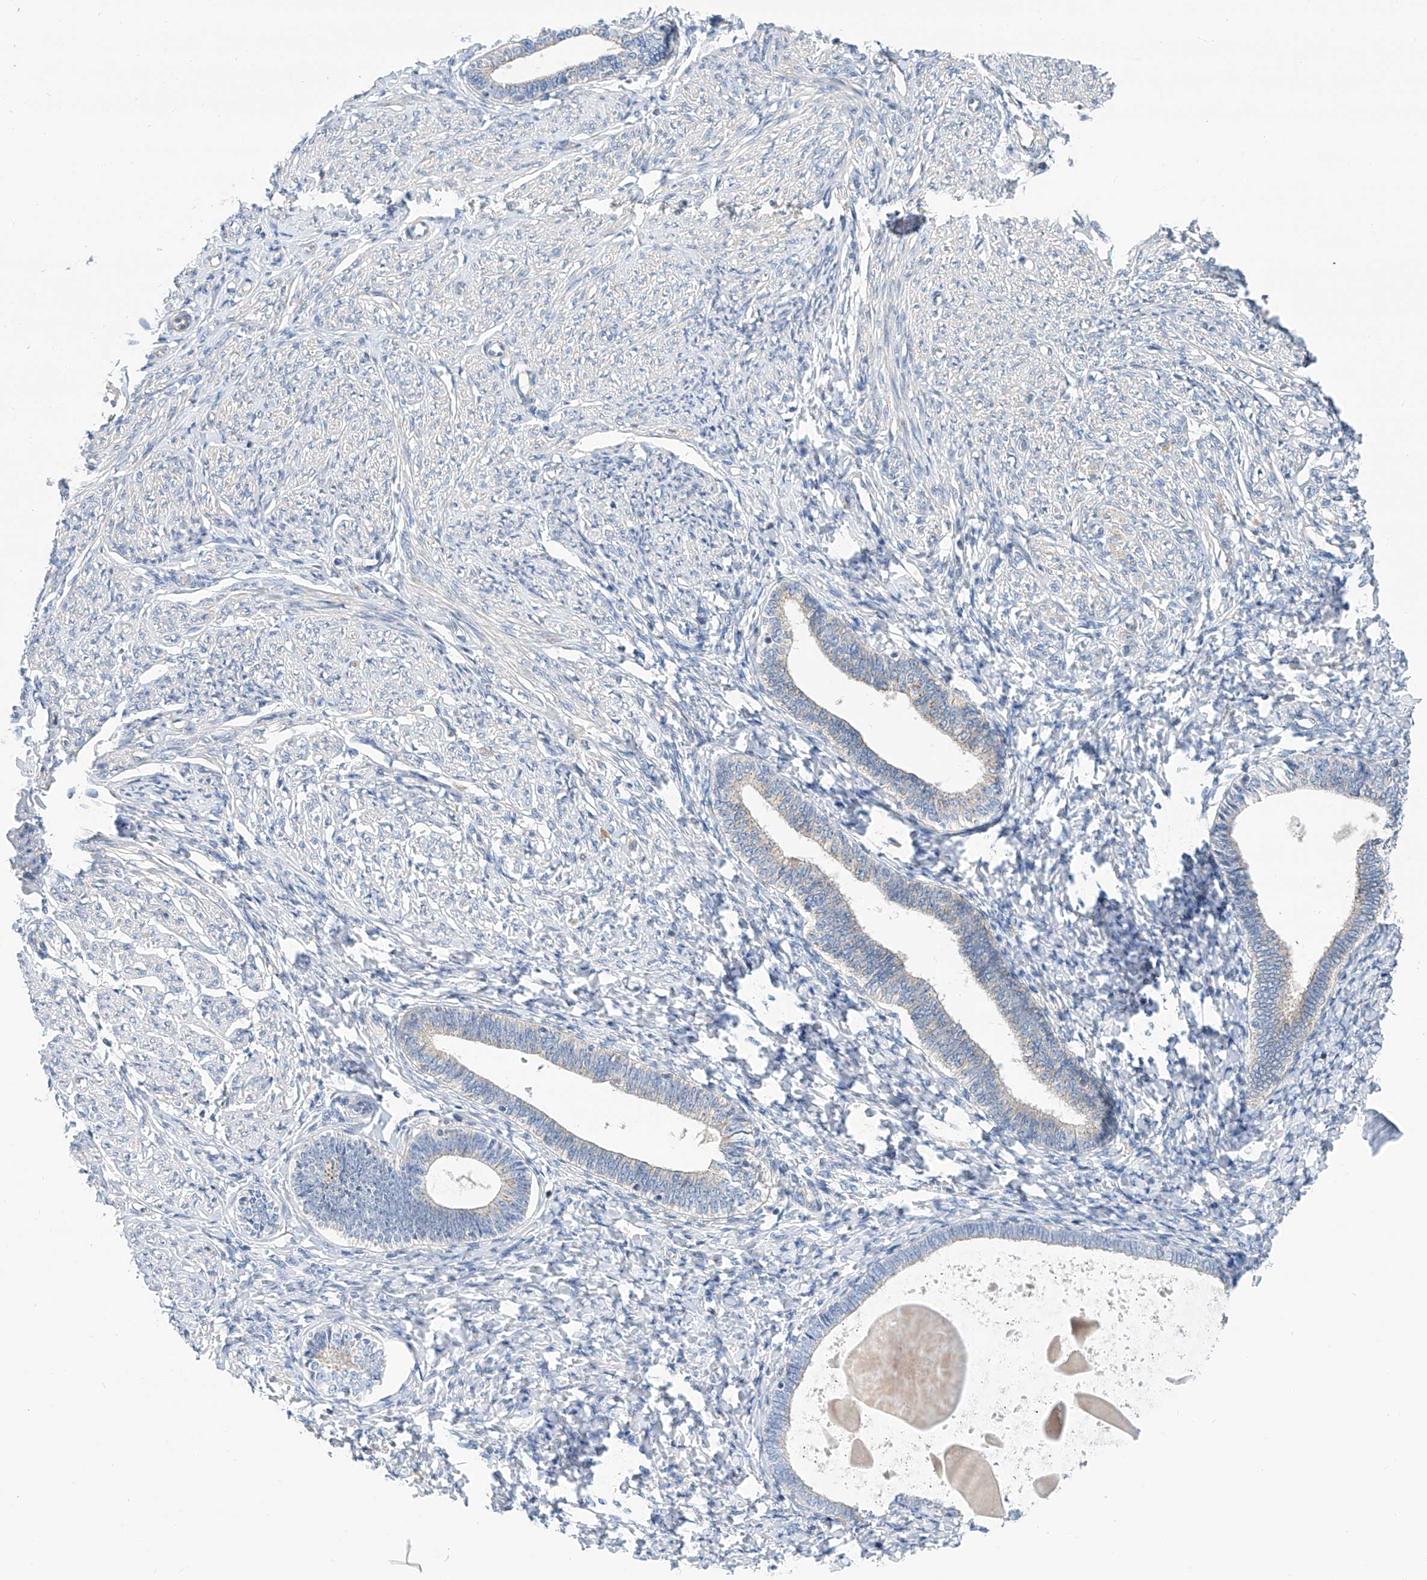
{"staining": {"intensity": "negative", "quantity": "none", "location": "none"}, "tissue": "endometrium", "cell_type": "Cells in endometrial stroma", "image_type": "normal", "snomed": [{"axis": "morphology", "description": "Normal tissue, NOS"}, {"axis": "topography", "description": "Endometrium"}], "caption": "High power microscopy photomicrograph of an immunohistochemistry micrograph of unremarkable endometrium, revealing no significant positivity in cells in endometrial stroma.", "gene": "SLC22A7", "patient": {"sex": "female", "age": 72}}